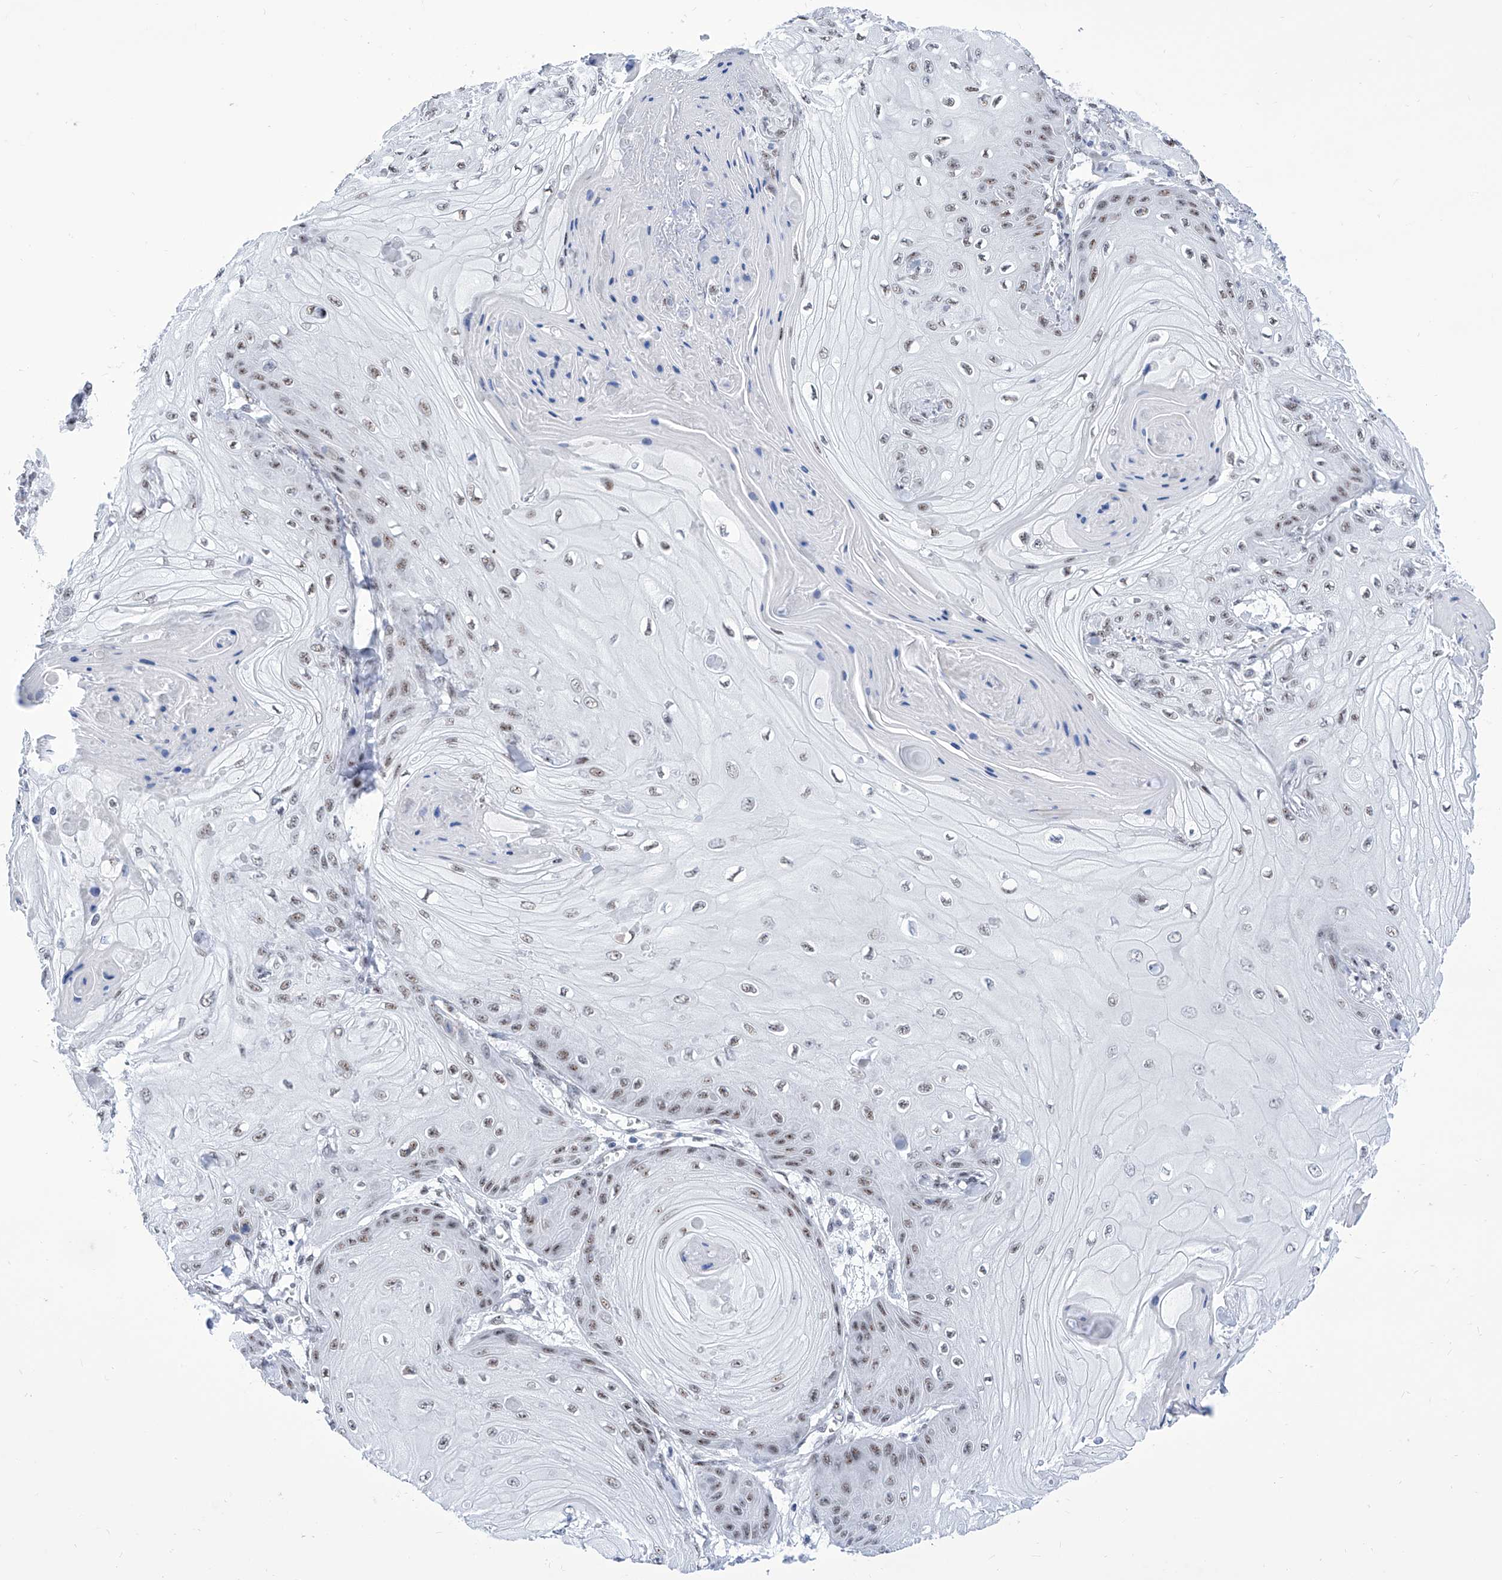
{"staining": {"intensity": "weak", "quantity": ">75%", "location": "nuclear"}, "tissue": "skin cancer", "cell_type": "Tumor cells", "image_type": "cancer", "snomed": [{"axis": "morphology", "description": "Squamous cell carcinoma, NOS"}, {"axis": "topography", "description": "Skin"}], "caption": "A brown stain shows weak nuclear expression of a protein in human squamous cell carcinoma (skin) tumor cells. The protein of interest is stained brown, and the nuclei are stained in blue (DAB (3,3'-diaminobenzidine) IHC with brightfield microscopy, high magnification).", "gene": "SART1", "patient": {"sex": "male", "age": 74}}